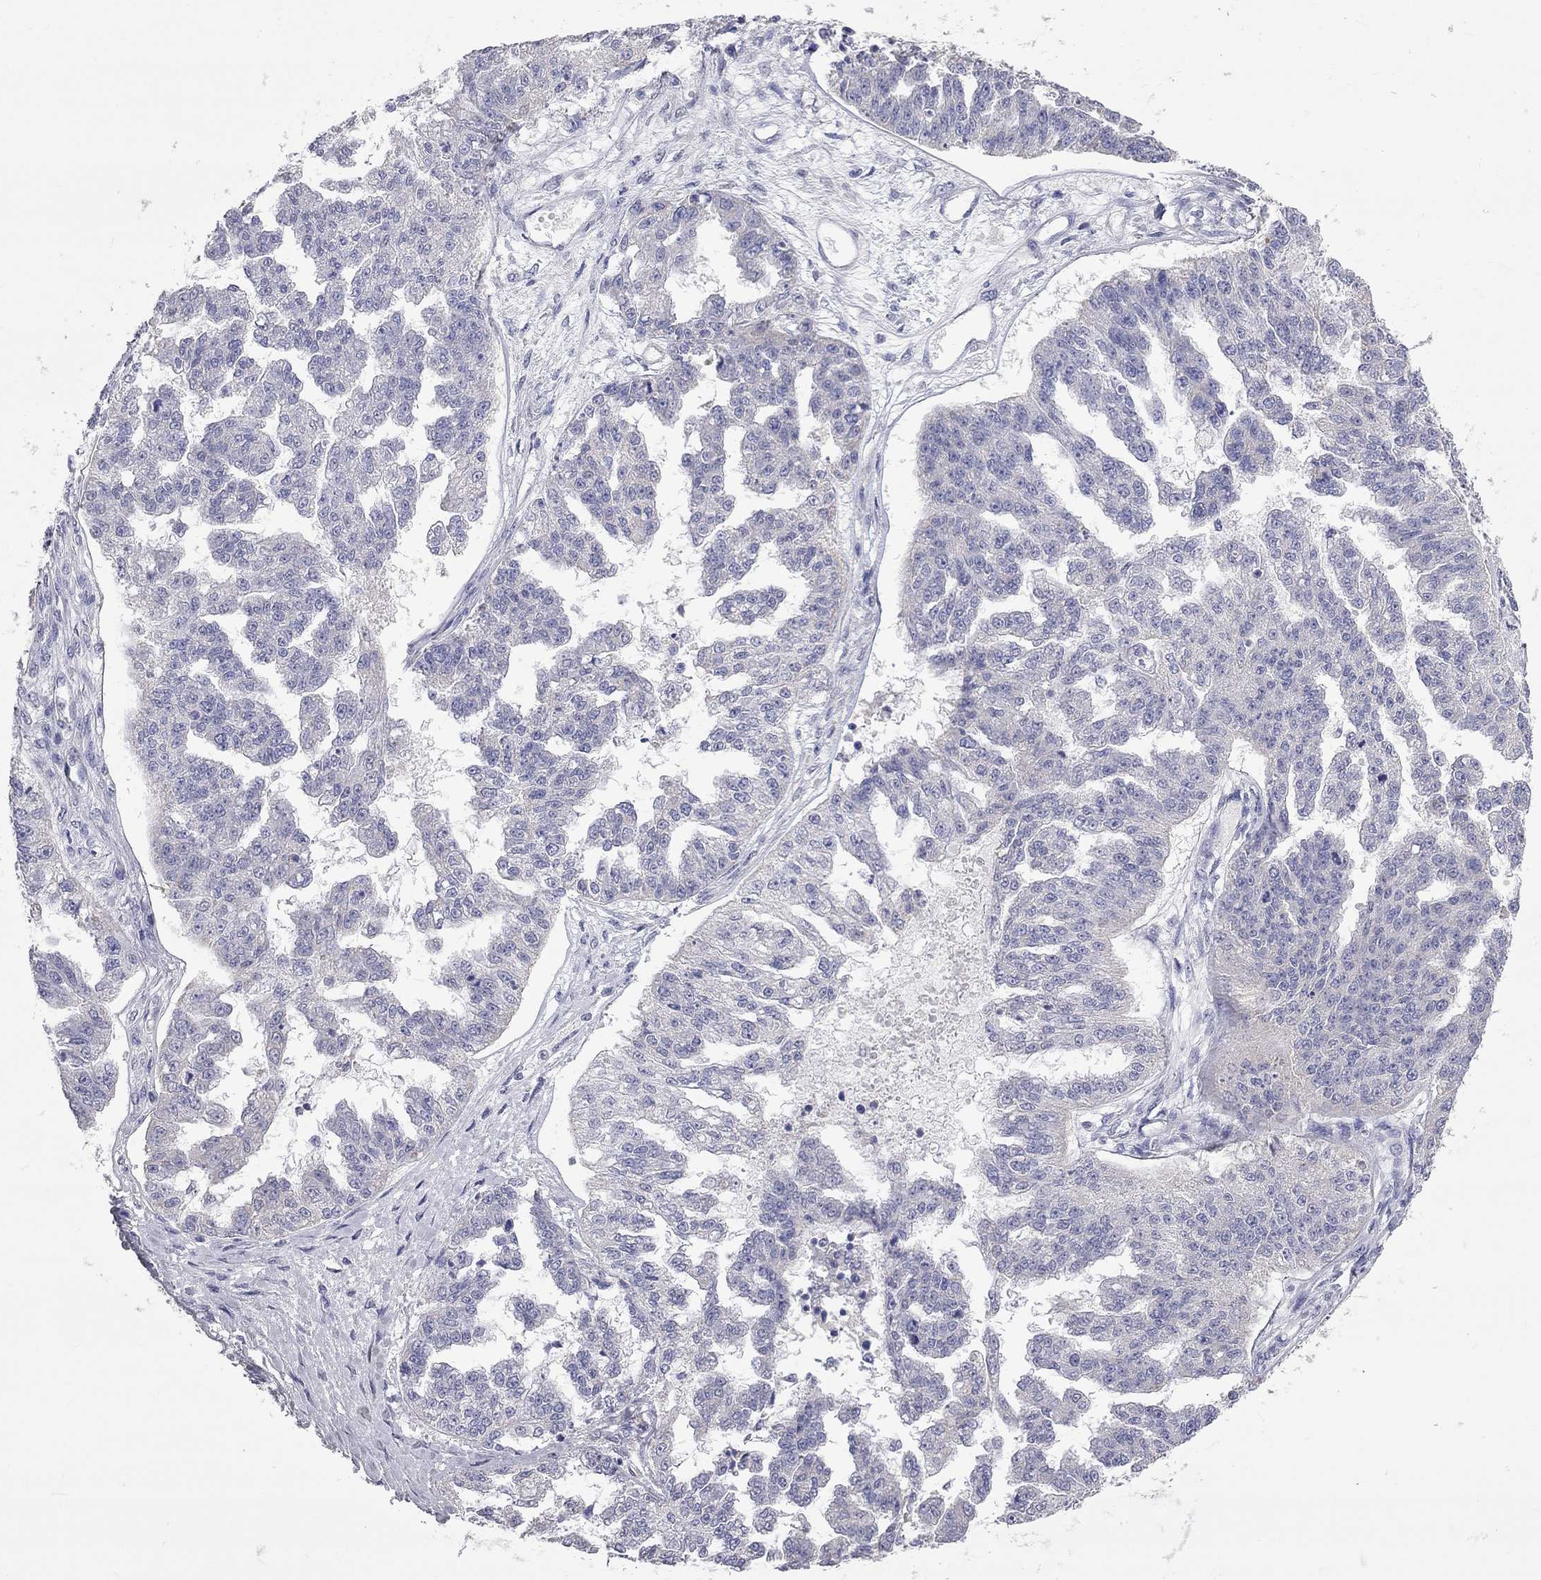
{"staining": {"intensity": "negative", "quantity": "none", "location": "none"}, "tissue": "ovarian cancer", "cell_type": "Tumor cells", "image_type": "cancer", "snomed": [{"axis": "morphology", "description": "Cystadenocarcinoma, serous, NOS"}, {"axis": "topography", "description": "Ovary"}], "caption": "This is an immunohistochemistry image of human ovarian cancer. There is no expression in tumor cells.", "gene": "OPRK1", "patient": {"sex": "female", "age": 58}}